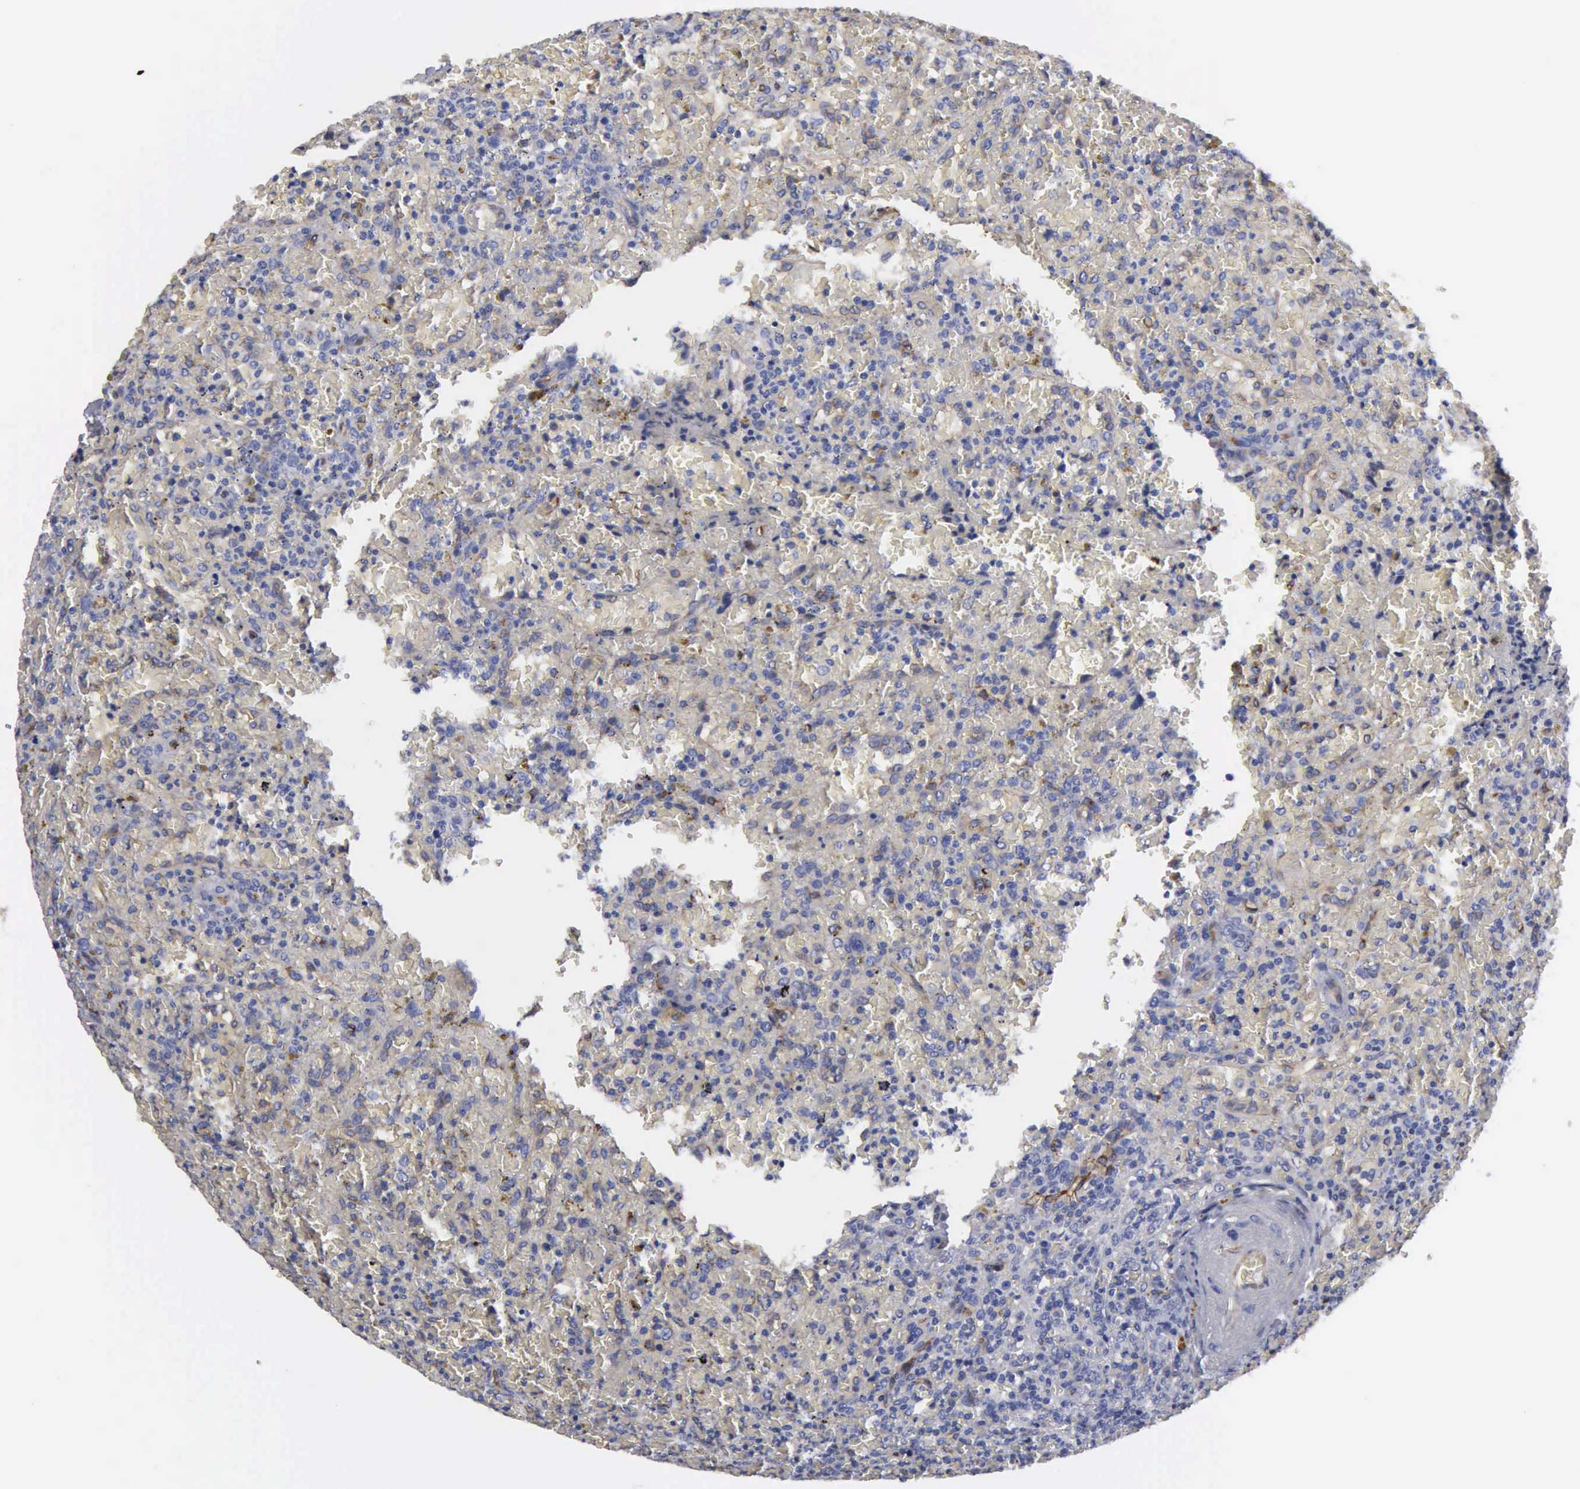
{"staining": {"intensity": "weak", "quantity": "<25%", "location": "cytoplasmic/membranous"}, "tissue": "lymphoma", "cell_type": "Tumor cells", "image_type": "cancer", "snomed": [{"axis": "morphology", "description": "Malignant lymphoma, non-Hodgkin's type, High grade"}, {"axis": "topography", "description": "Spleen"}, {"axis": "topography", "description": "Lymph node"}], "caption": "Micrograph shows no protein expression in tumor cells of high-grade malignant lymphoma, non-Hodgkin's type tissue.", "gene": "RDX", "patient": {"sex": "female", "age": 70}}